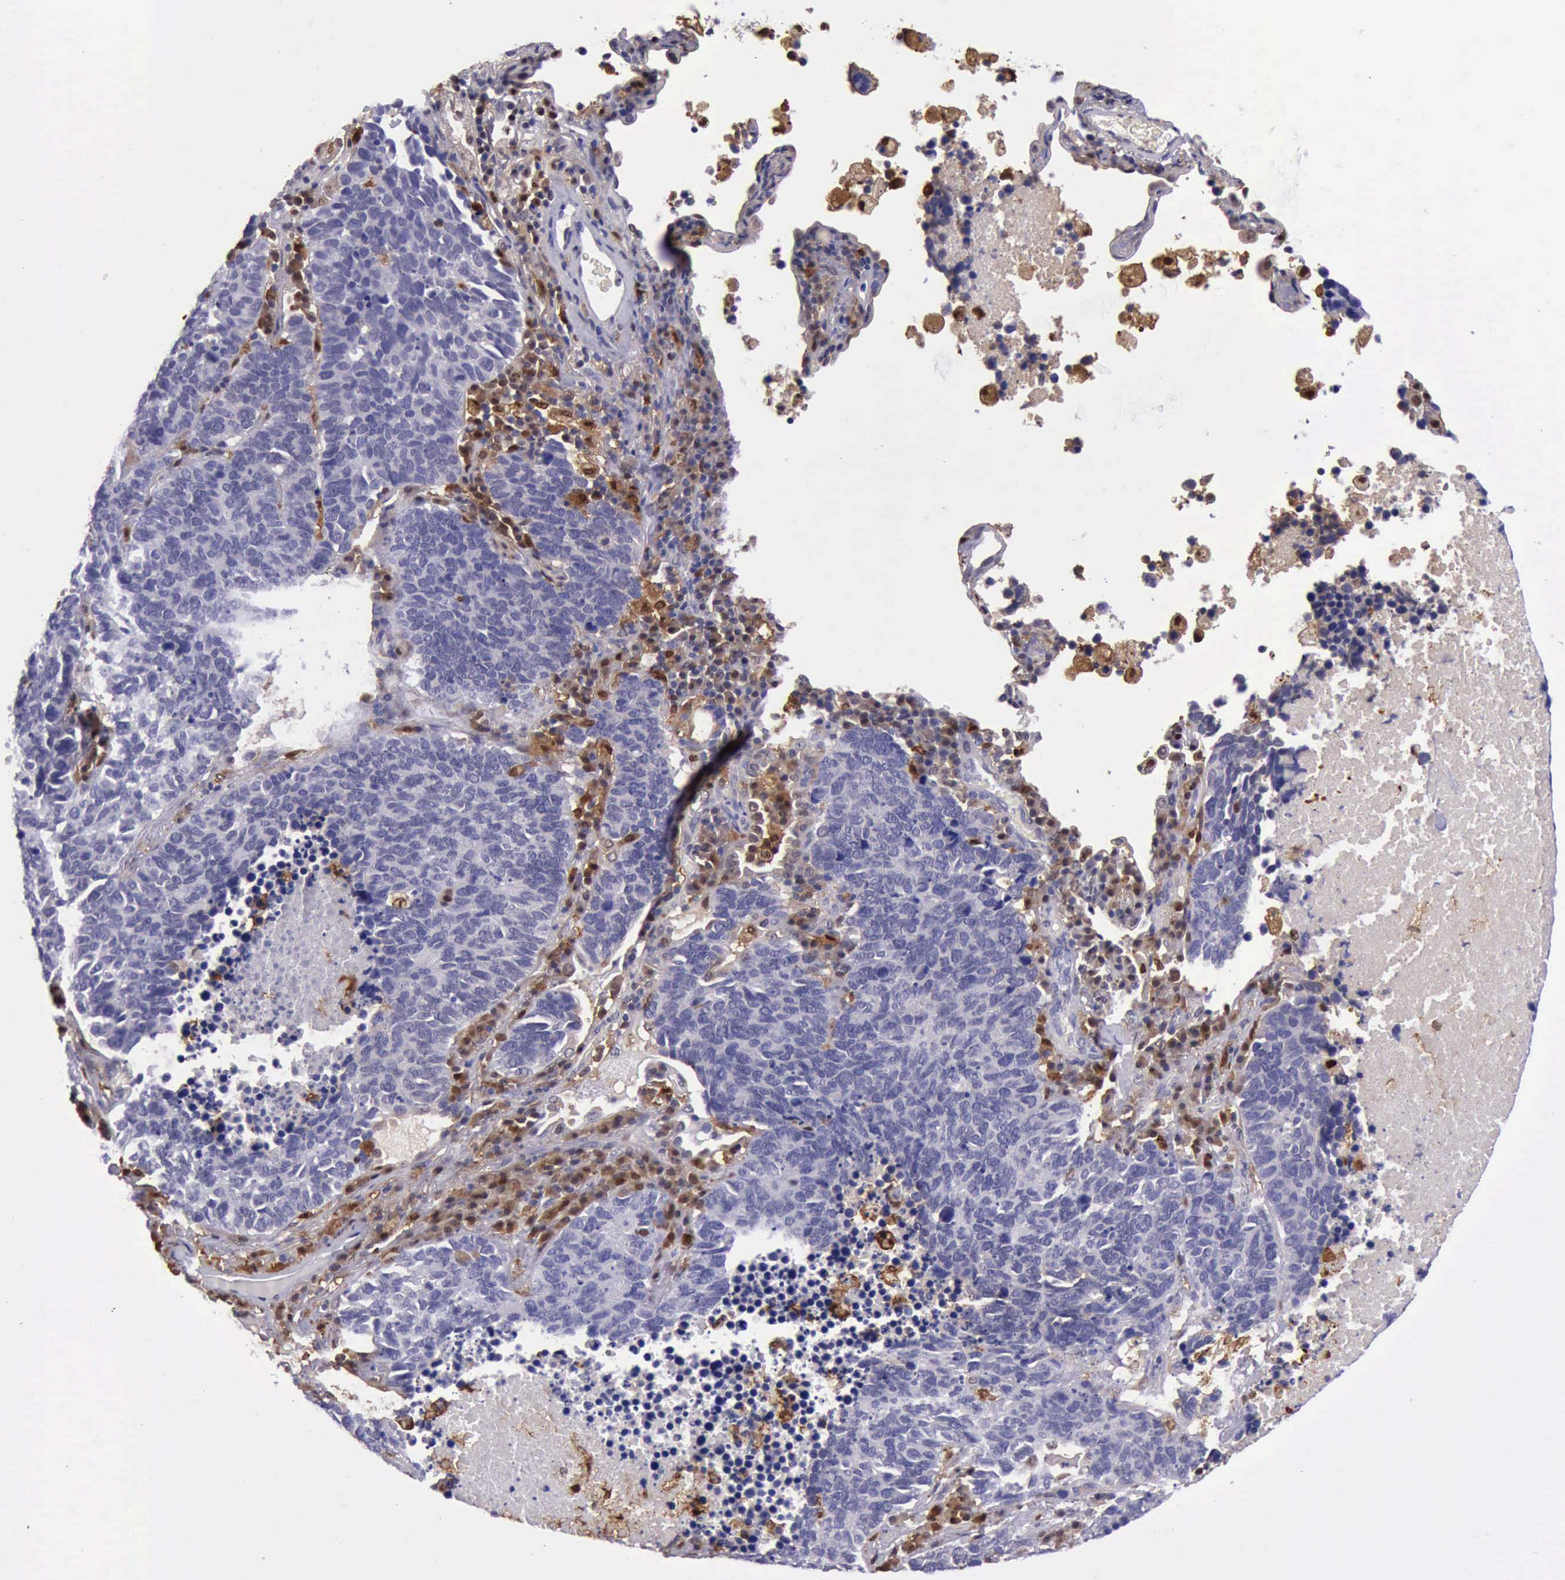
{"staining": {"intensity": "moderate", "quantity": "<25%", "location": "cytoplasmic/membranous,nuclear"}, "tissue": "lung cancer", "cell_type": "Tumor cells", "image_type": "cancer", "snomed": [{"axis": "morphology", "description": "Neoplasm, malignant, NOS"}, {"axis": "topography", "description": "Lung"}], "caption": "This photomicrograph shows lung neoplasm (malignant) stained with immunohistochemistry to label a protein in brown. The cytoplasmic/membranous and nuclear of tumor cells show moderate positivity for the protein. Nuclei are counter-stained blue.", "gene": "TYMP", "patient": {"sex": "female", "age": 75}}